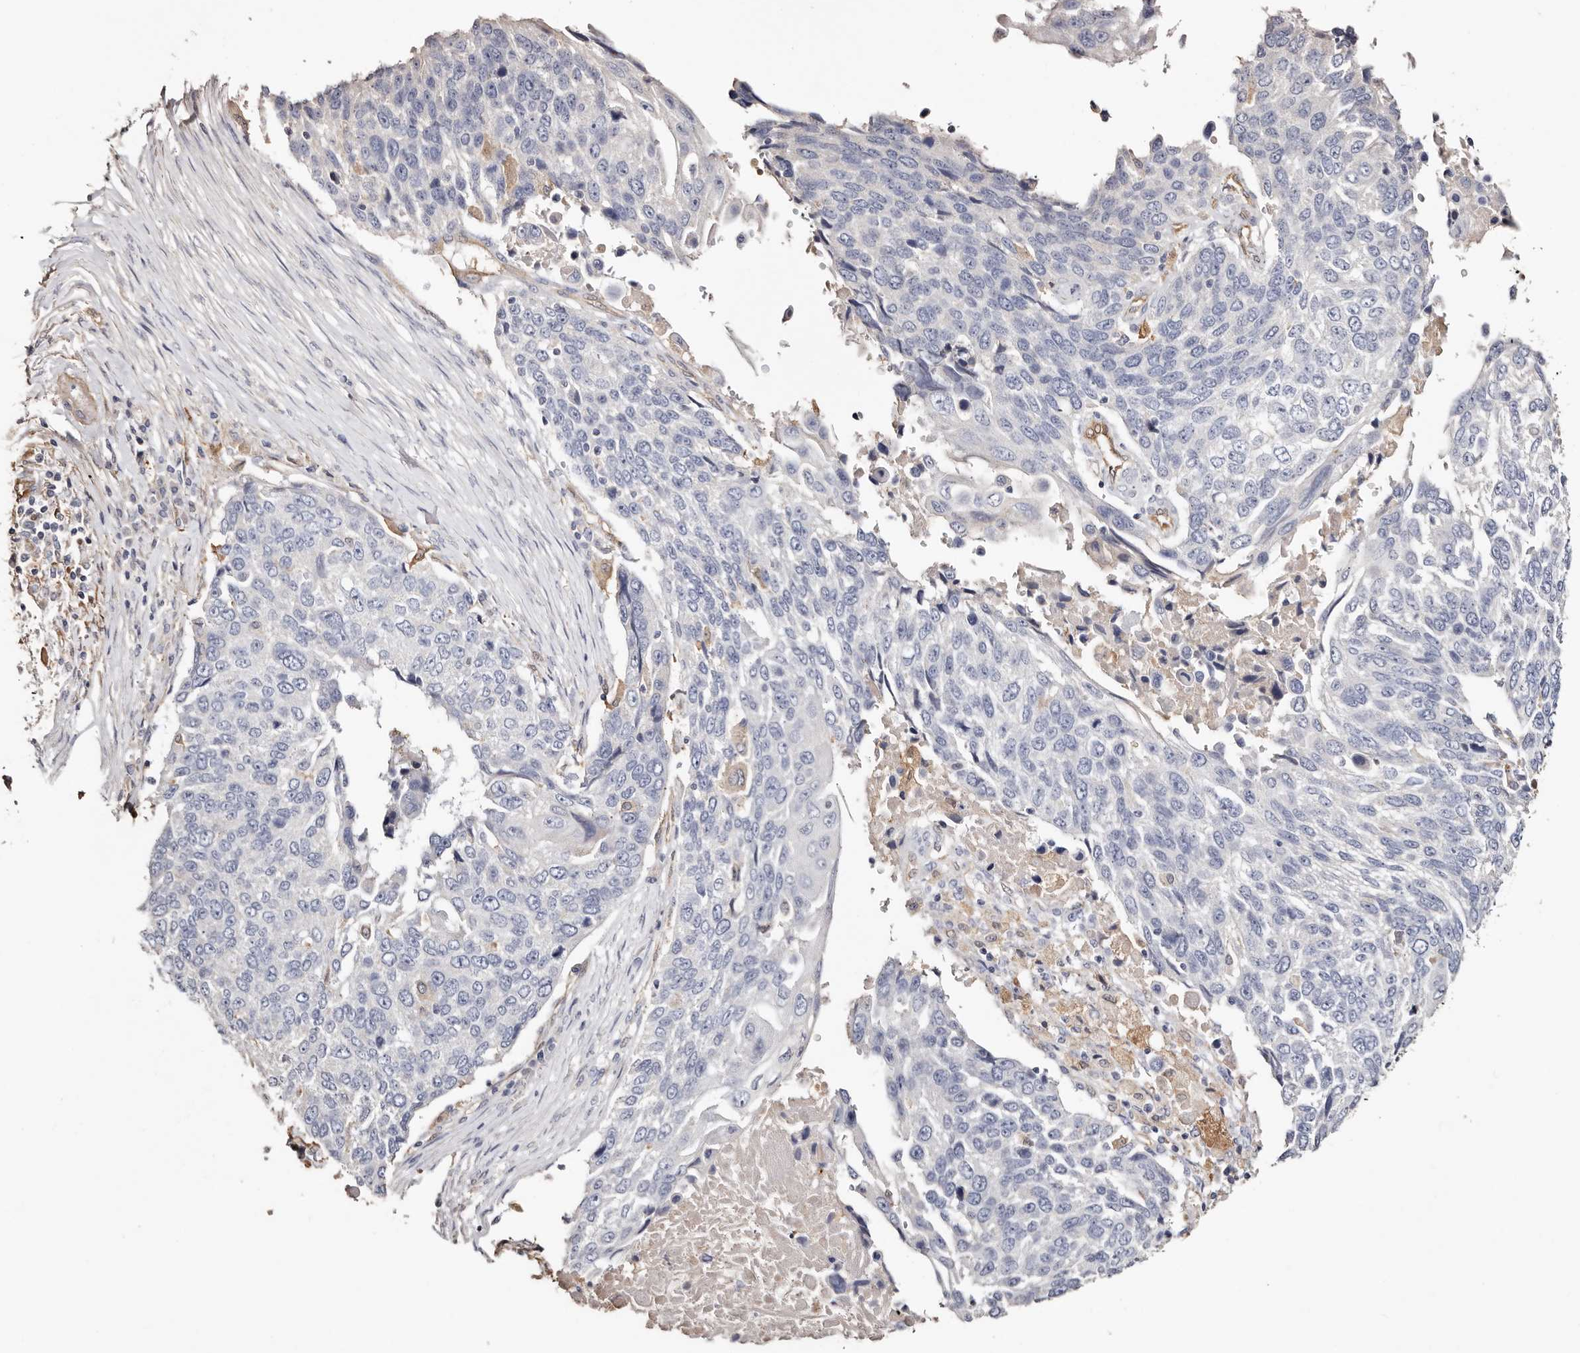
{"staining": {"intensity": "negative", "quantity": "none", "location": "none"}, "tissue": "lung cancer", "cell_type": "Tumor cells", "image_type": "cancer", "snomed": [{"axis": "morphology", "description": "Squamous cell carcinoma, NOS"}, {"axis": "topography", "description": "Lung"}], "caption": "Image shows no significant protein staining in tumor cells of lung cancer (squamous cell carcinoma).", "gene": "TGM2", "patient": {"sex": "male", "age": 66}}